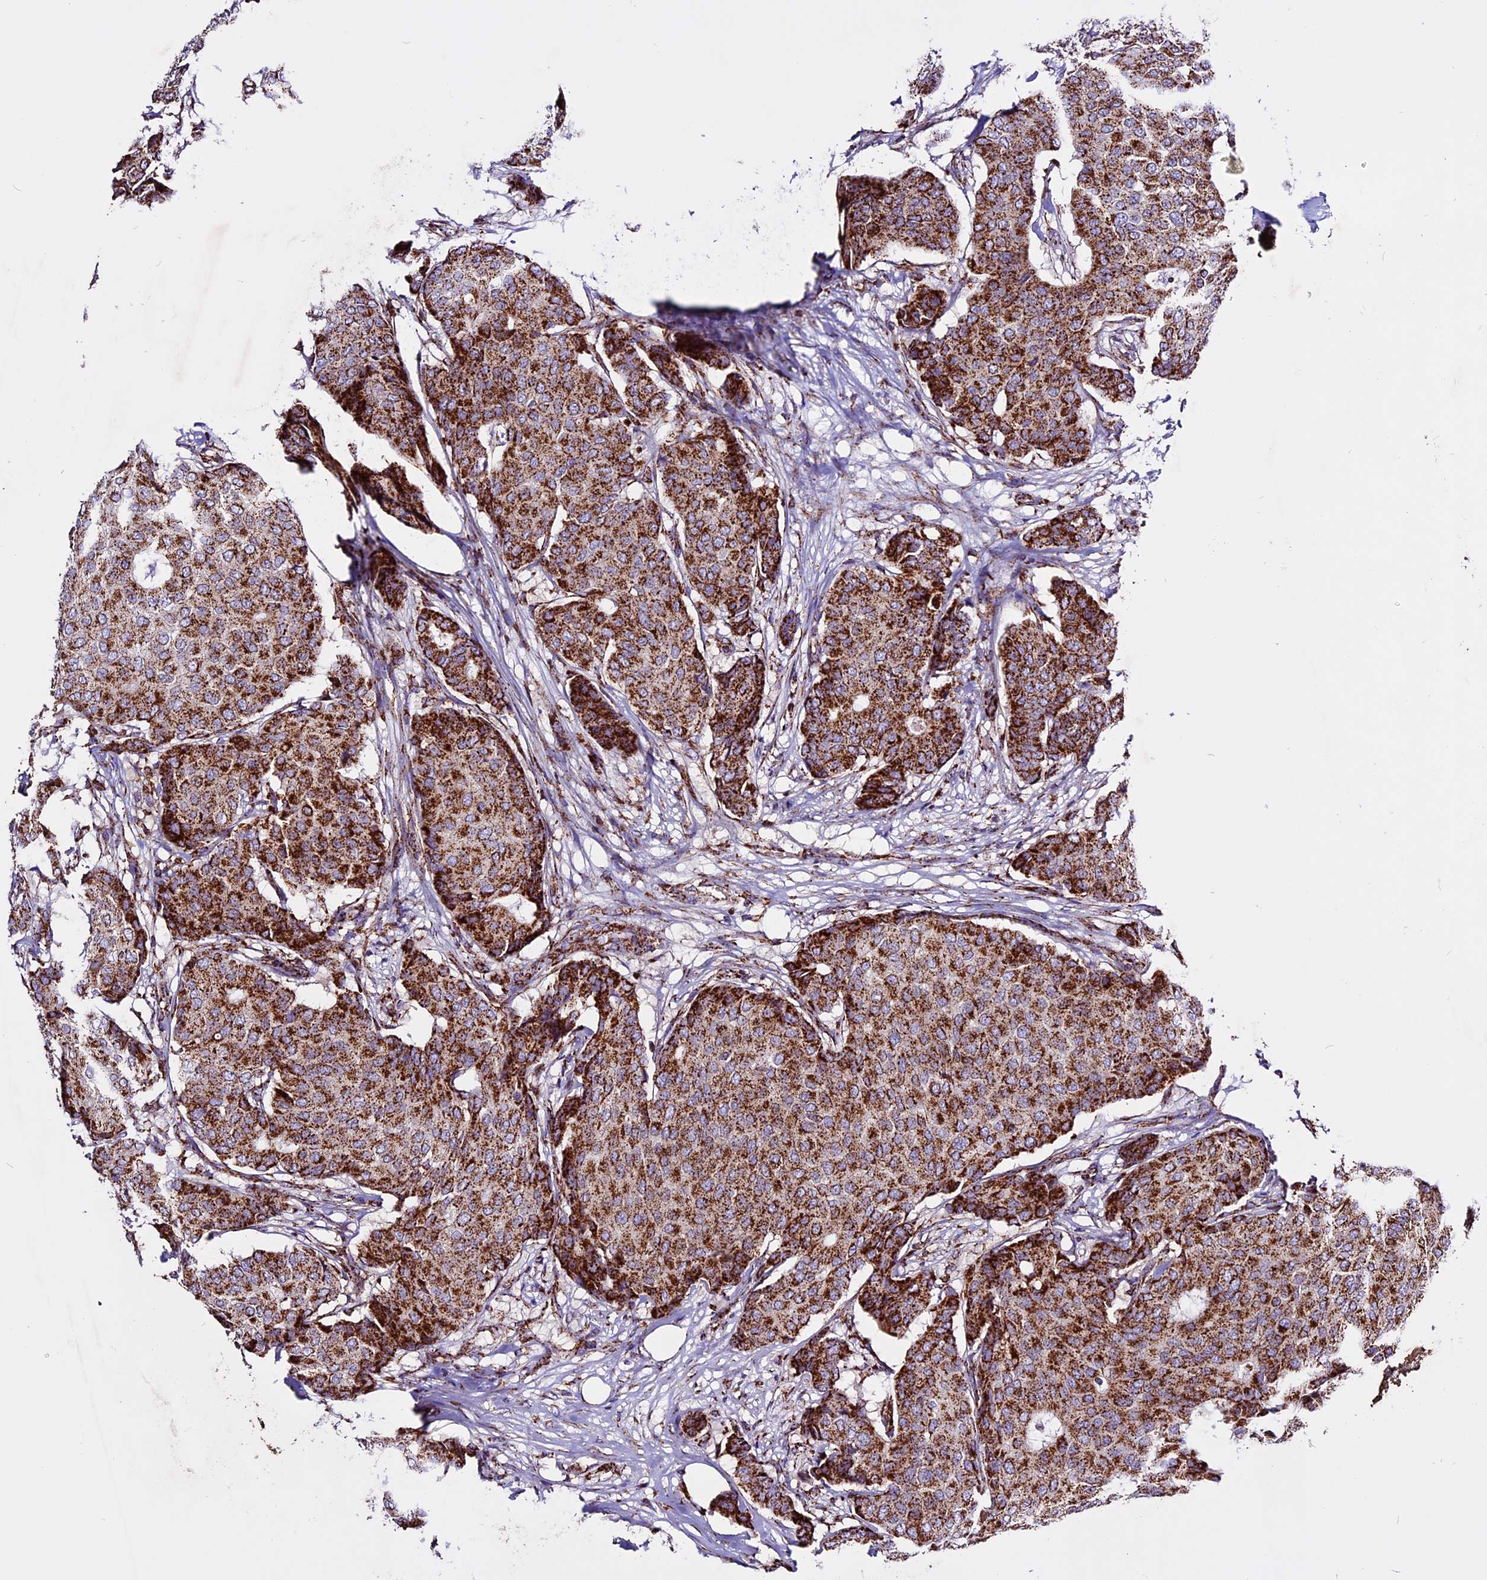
{"staining": {"intensity": "strong", "quantity": ">75%", "location": "cytoplasmic/membranous"}, "tissue": "breast cancer", "cell_type": "Tumor cells", "image_type": "cancer", "snomed": [{"axis": "morphology", "description": "Duct carcinoma"}, {"axis": "topography", "description": "Breast"}], "caption": "This micrograph demonstrates immunohistochemistry staining of human breast infiltrating ductal carcinoma, with high strong cytoplasmic/membranous expression in approximately >75% of tumor cells.", "gene": "CX3CL1", "patient": {"sex": "female", "age": 75}}